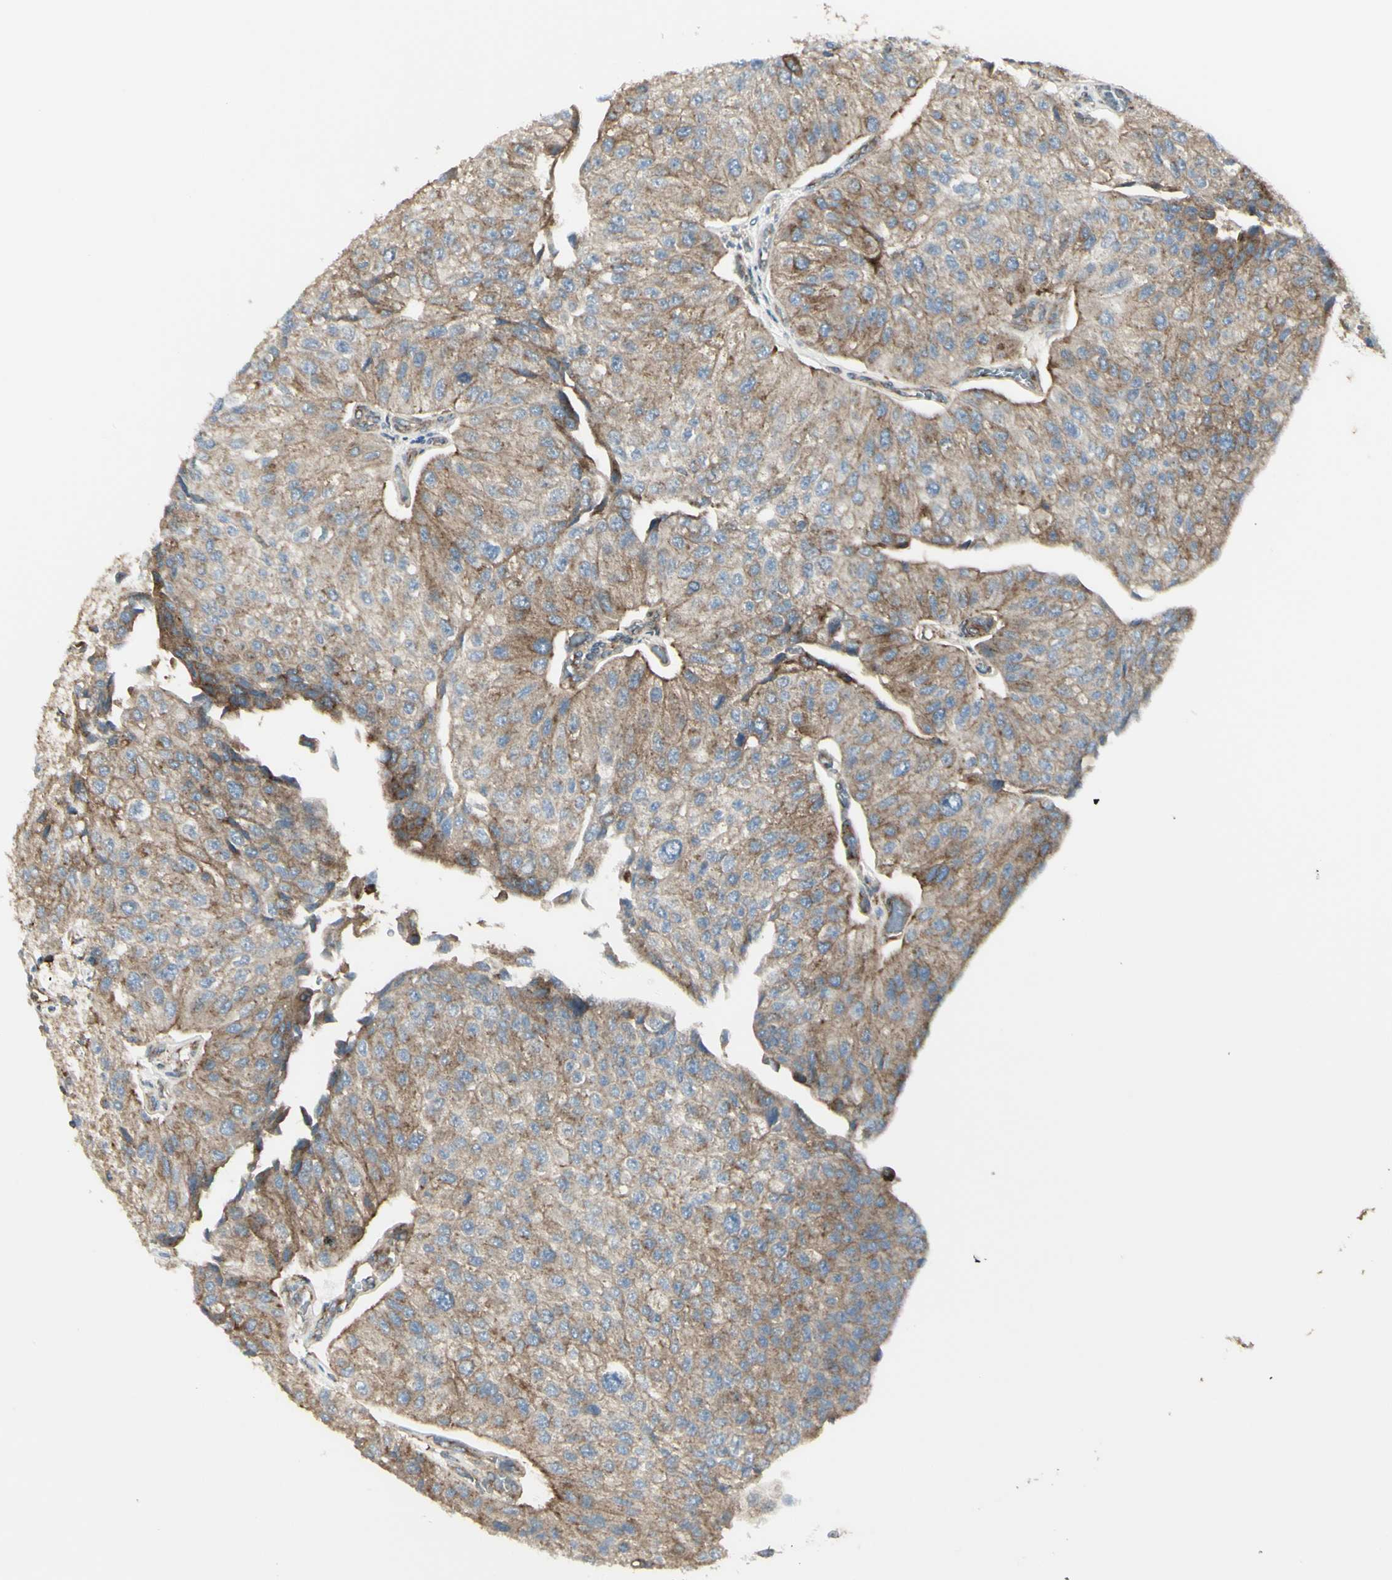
{"staining": {"intensity": "moderate", "quantity": ">75%", "location": "cytoplasmic/membranous"}, "tissue": "urothelial cancer", "cell_type": "Tumor cells", "image_type": "cancer", "snomed": [{"axis": "morphology", "description": "Urothelial carcinoma, High grade"}, {"axis": "topography", "description": "Kidney"}, {"axis": "topography", "description": "Urinary bladder"}], "caption": "IHC (DAB) staining of high-grade urothelial carcinoma shows moderate cytoplasmic/membranous protein expression in approximately >75% of tumor cells.", "gene": "NAPA", "patient": {"sex": "male", "age": 77}}